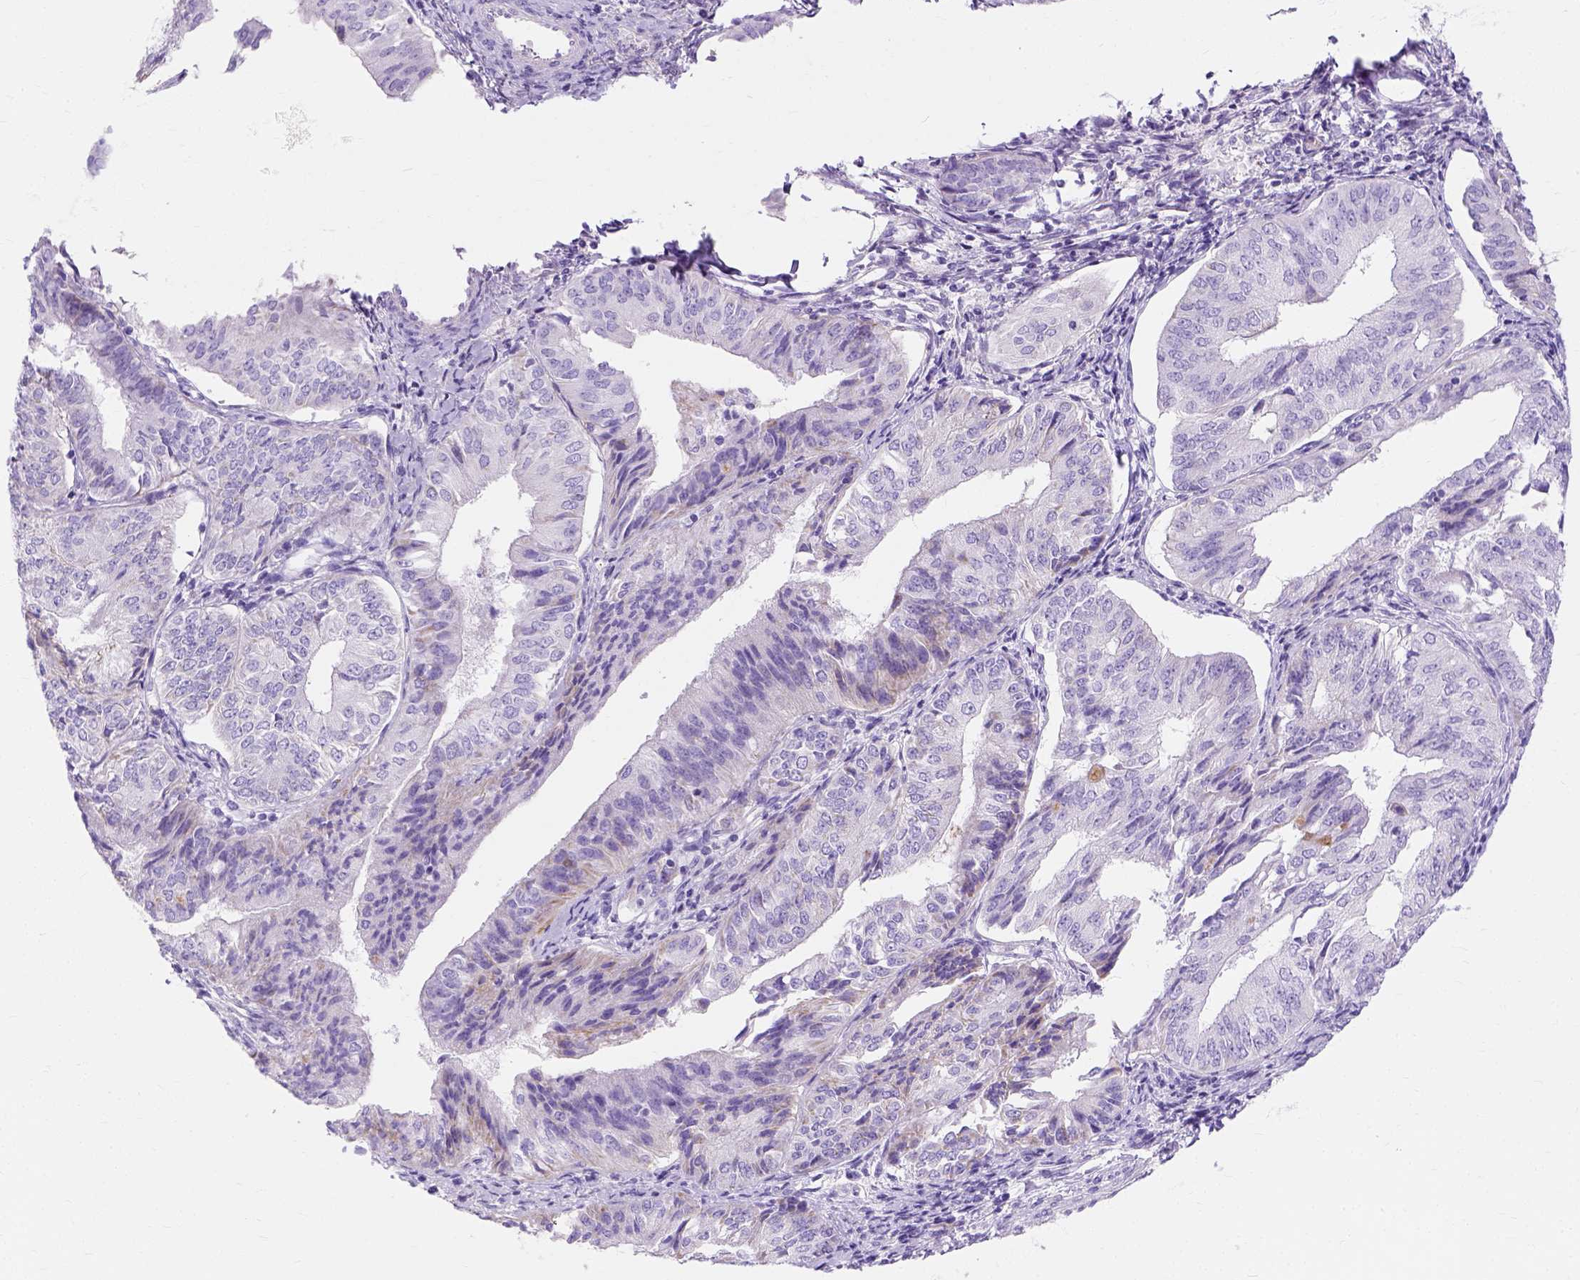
{"staining": {"intensity": "negative", "quantity": "none", "location": "none"}, "tissue": "endometrial cancer", "cell_type": "Tumor cells", "image_type": "cancer", "snomed": [{"axis": "morphology", "description": "Adenocarcinoma, NOS"}, {"axis": "topography", "description": "Endometrium"}], "caption": "Endometrial cancer (adenocarcinoma) was stained to show a protein in brown. There is no significant expression in tumor cells.", "gene": "MYH15", "patient": {"sex": "female", "age": 58}}